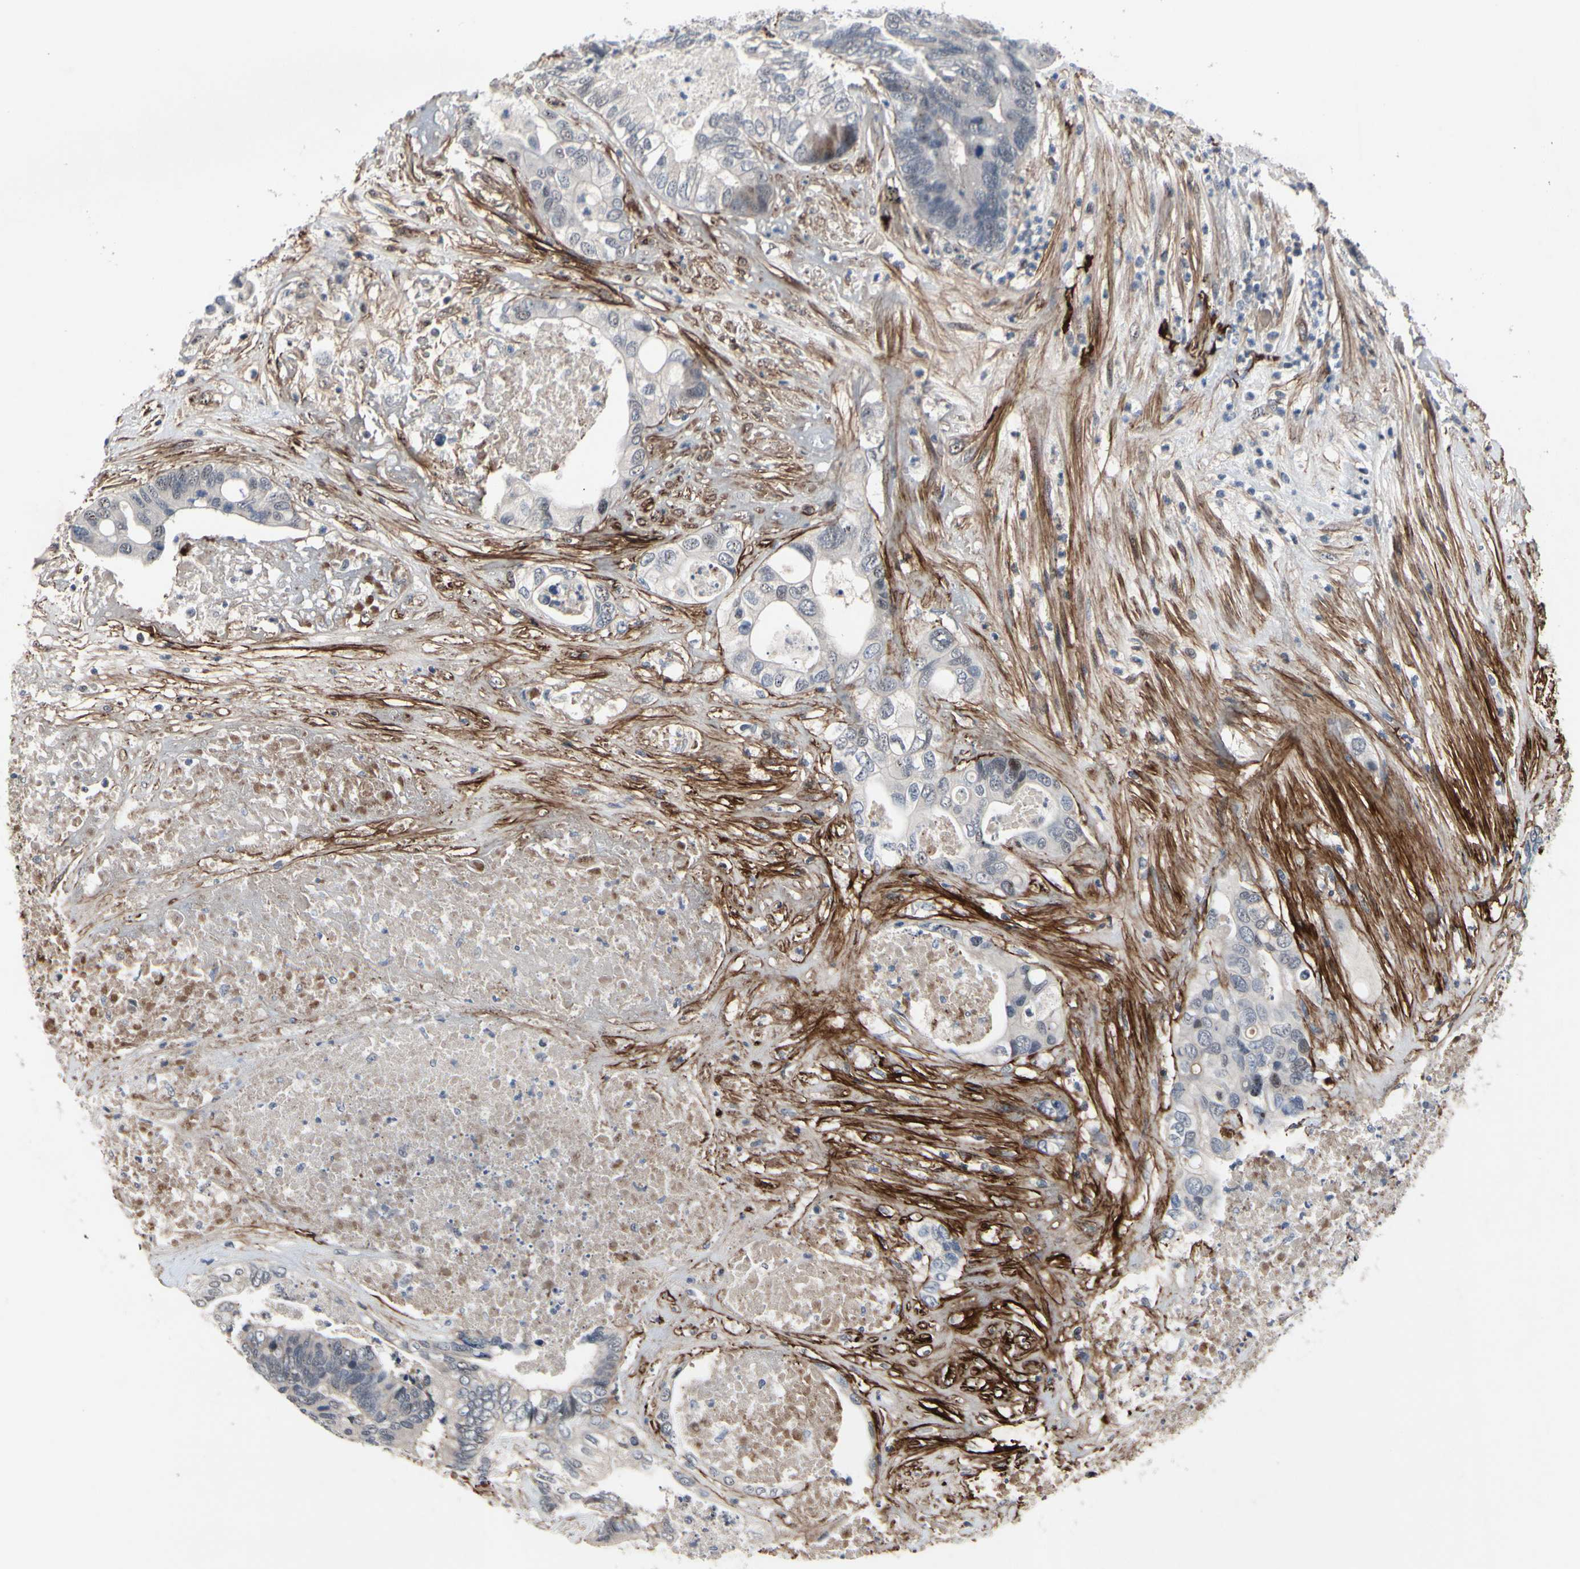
{"staining": {"intensity": "weak", "quantity": "<25%", "location": "nuclear"}, "tissue": "colorectal cancer", "cell_type": "Tumor cells", "image_type": "cancer", "snomed": [{"axis": "morphology", "description": "Adenocarcinoma, NOS"}, {"axis": "topography", "description": "Rectum"}], "caption": "A high-resolution image shows immunohistochemistry (IHC) staining of colorectal cancer (adenocarcinoma), which reveals no significant positivity in tumor cells.", "gene": "SOX7", "patient": {"sex": "male", "age": 55}}